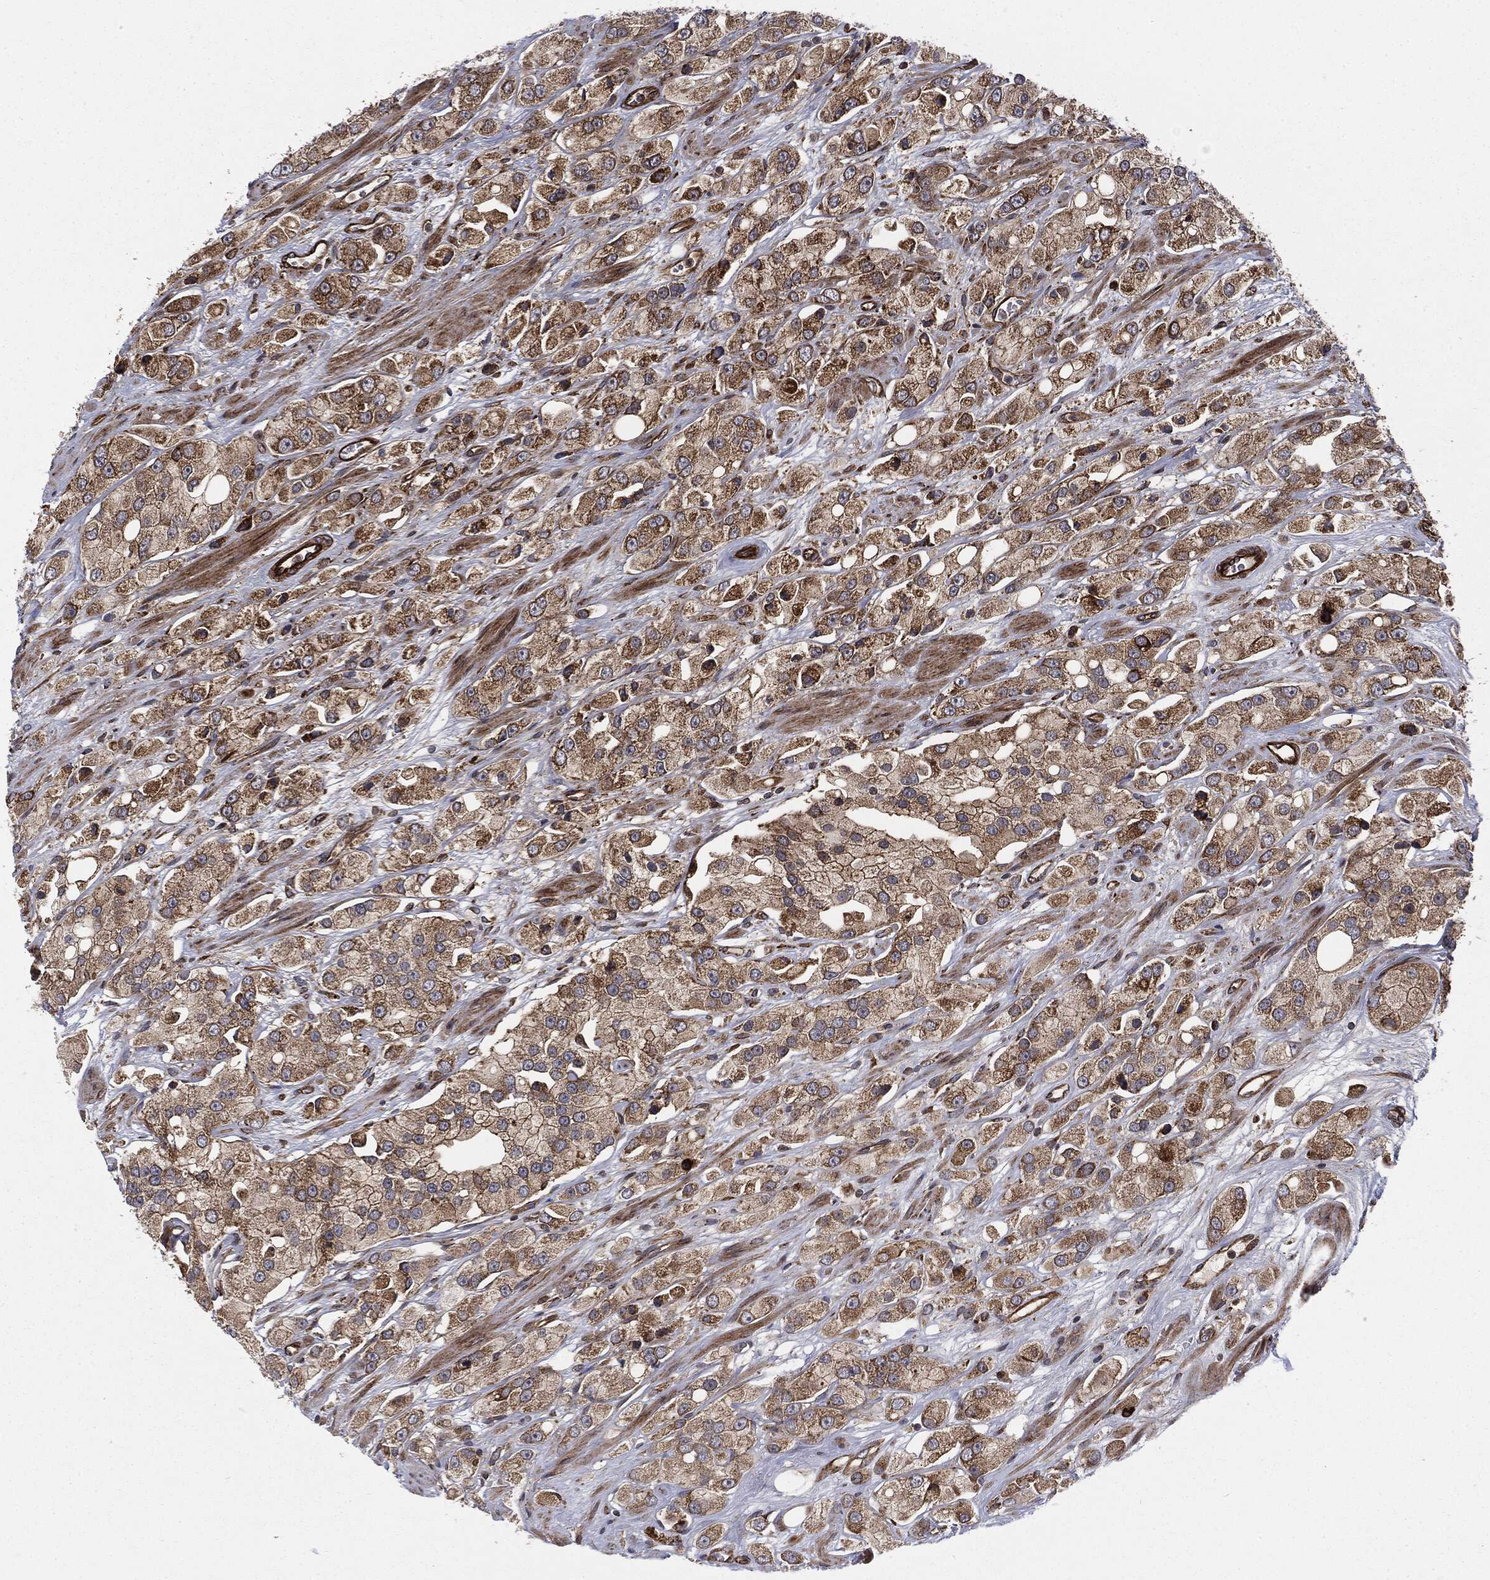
{"staining": {"intensity": "moderate", "quantity": ">75%", "location": "cytoplasmic/membranous"}, "tissue": "prostate cancer", "cell_type": "Tumor cells", "image_type": "cancer", "snomed": [{"axis": "morphology", "description": "Adenocarcinoma, NOS"}, {"axis": "topography", "description": "Prostate and seminal vesicle, NOS"}, {"axis": "topography", "description": "Prostate"}], "caption": "Immunohistochemical staining of human prostate cancer exhibits medium levels of moderate cytoplasmic/membranous expression in approximately >75% of tumor cells.", "gene": "CYLD", "patient": {"sex": "male", "age": 64}}